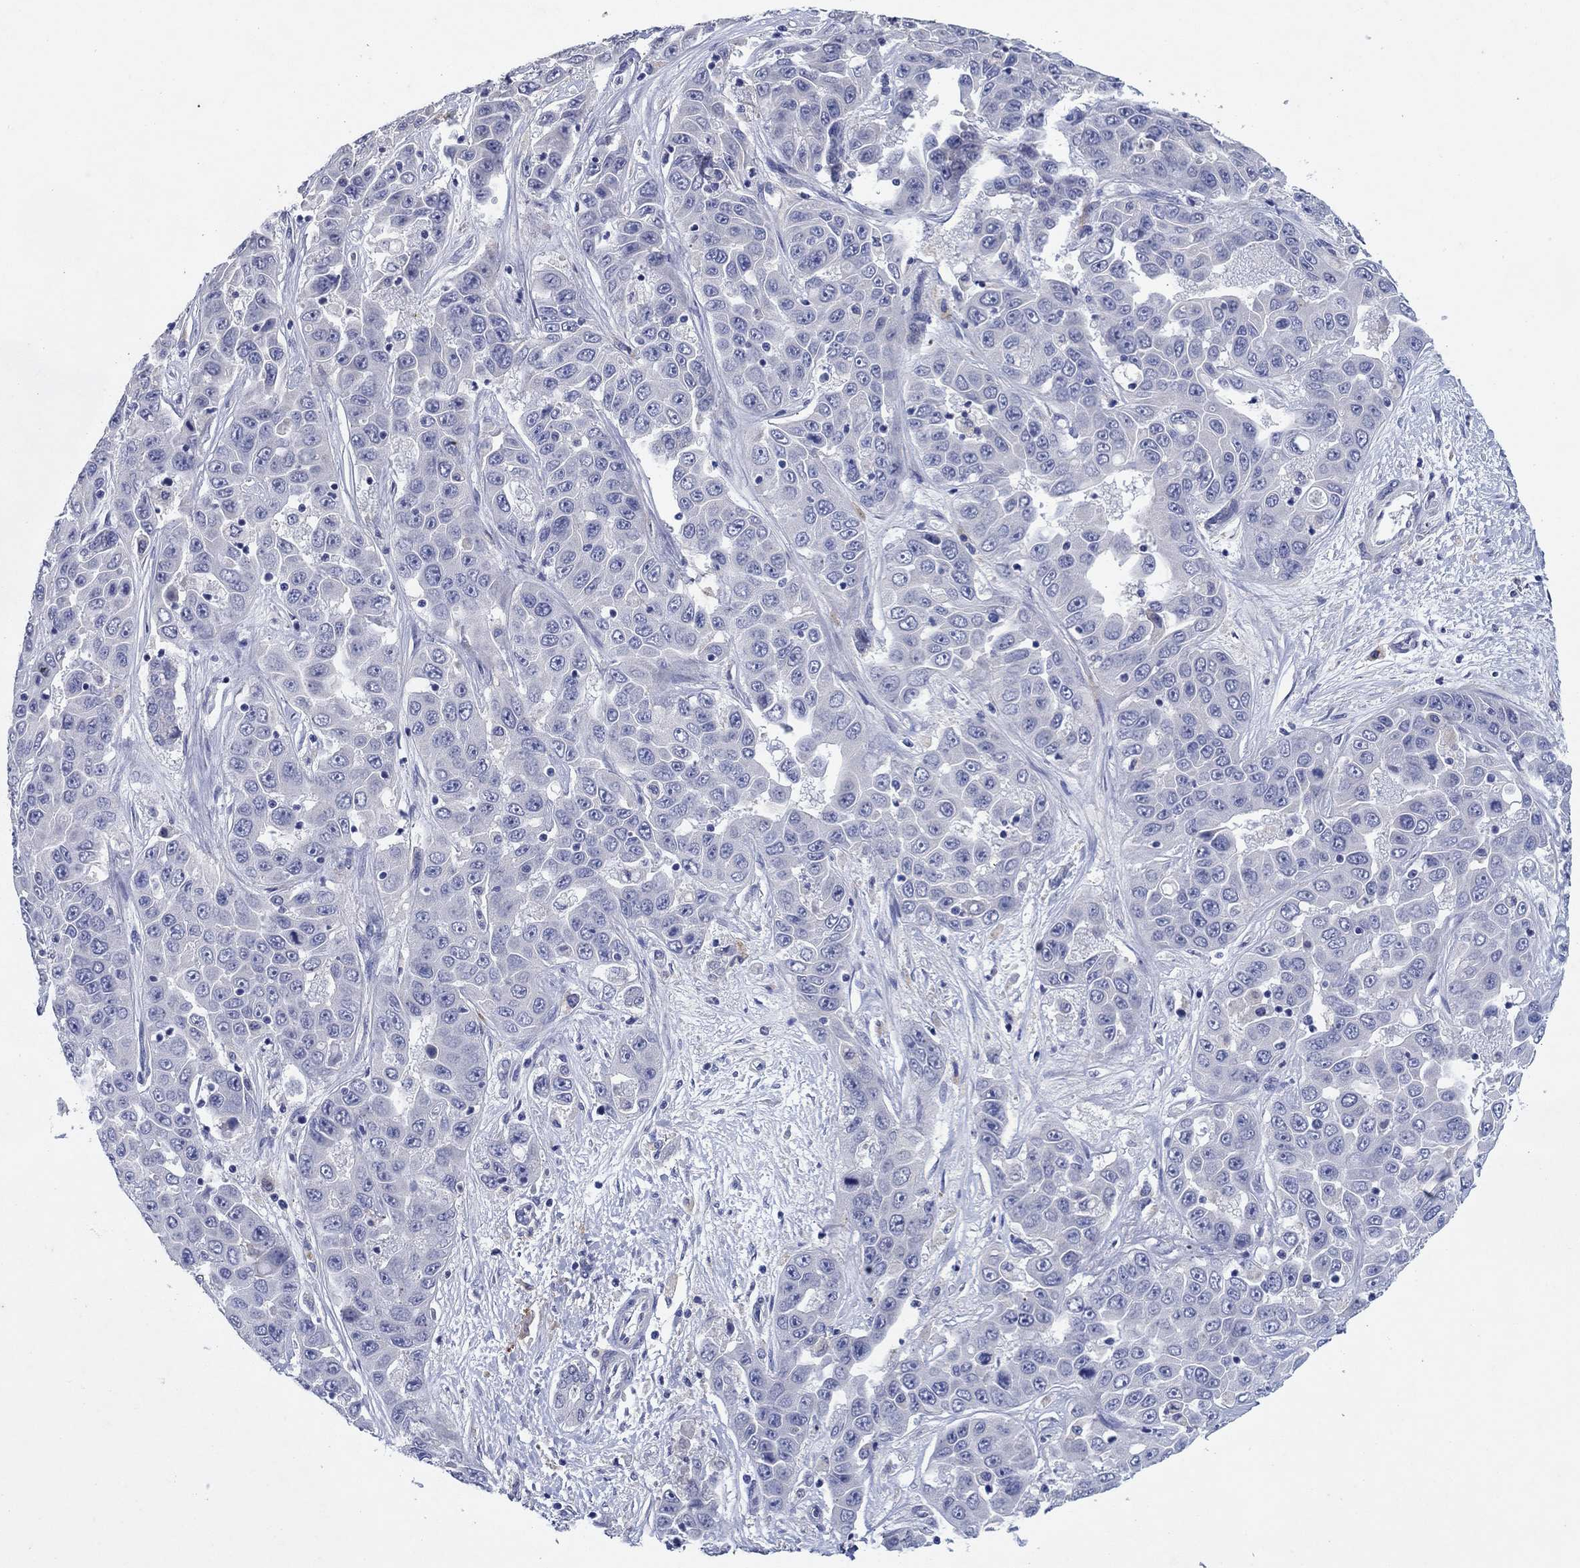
{"staining": {"intensity": "negative", "quantity": "none", "location": "none"}, "tissue": "liver cancer", "cell_type": "Tumor cells", "image_type": "cancer", "snomed": [{"axis": "morphology", "description": "Cholangiocarcinoma"}, {"axis": "topography", "description": "Liver"}], "caption": "Tumor cells show no significant expression in liver cholangiocarcinoma. The staining is performed using DAB brown chromogen with nuclei counter-stained in using hematoxylin.", "gene": "HDC", "patient": {"sex": "female", "age": 52}}